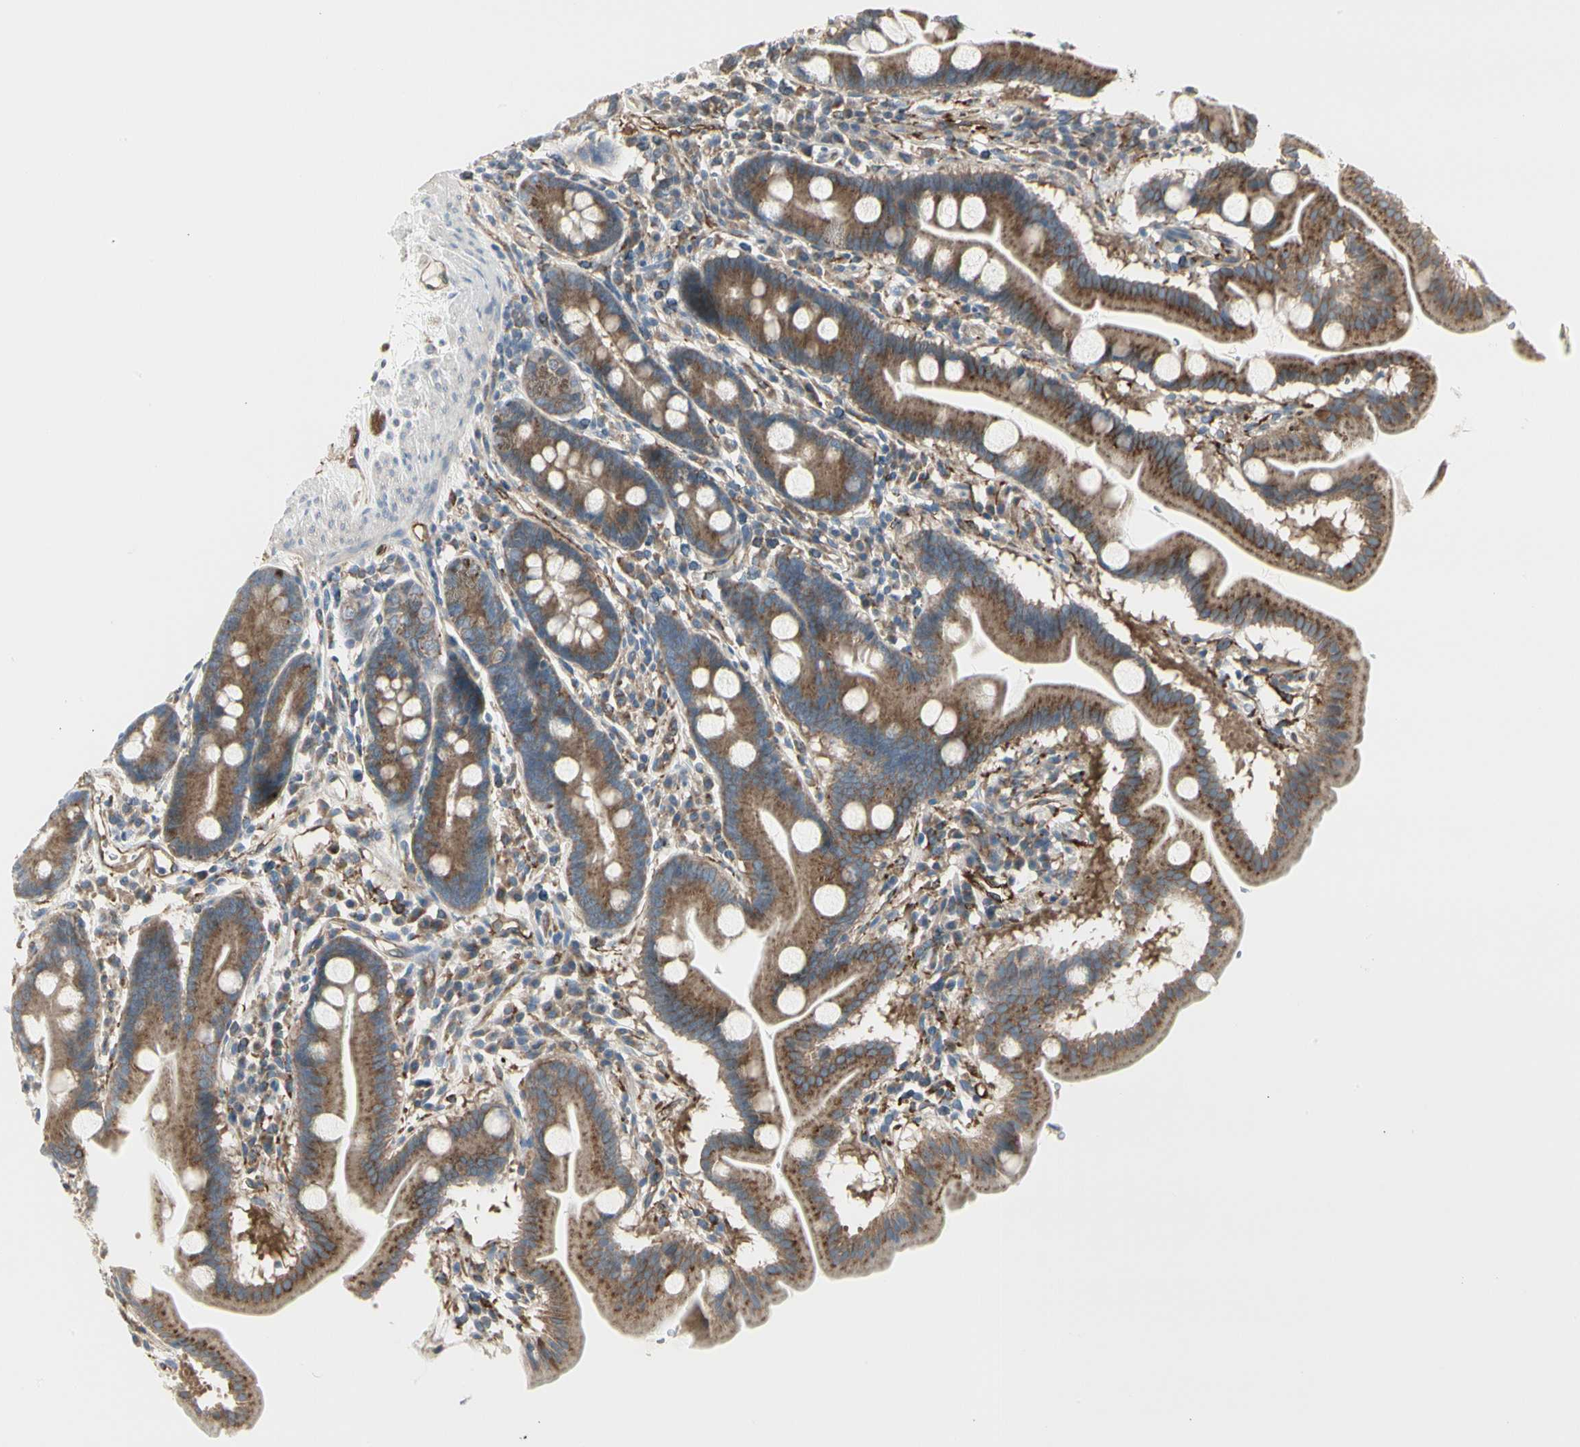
{"staining": {"intensity": "moderate", "quantity": ">75%", "location": "cytoplasmic/membranous"}, "tissue": "duodenum", "cell_type": "Glandular cells", "image_type": "normal", "snomed": [{"axis": "morphology", "description": "Normal tissue, NOS"}, {"axis": "topography", "description": "Duodenum"}], "caption": "Glandular cells exhibit medium levels of moderate cytoplasmic/membranous positivity in about >75% of cells in benign duodenum.", "gene": "ATP6V1B2", "patient": {"sex": "male", "age": 50}}